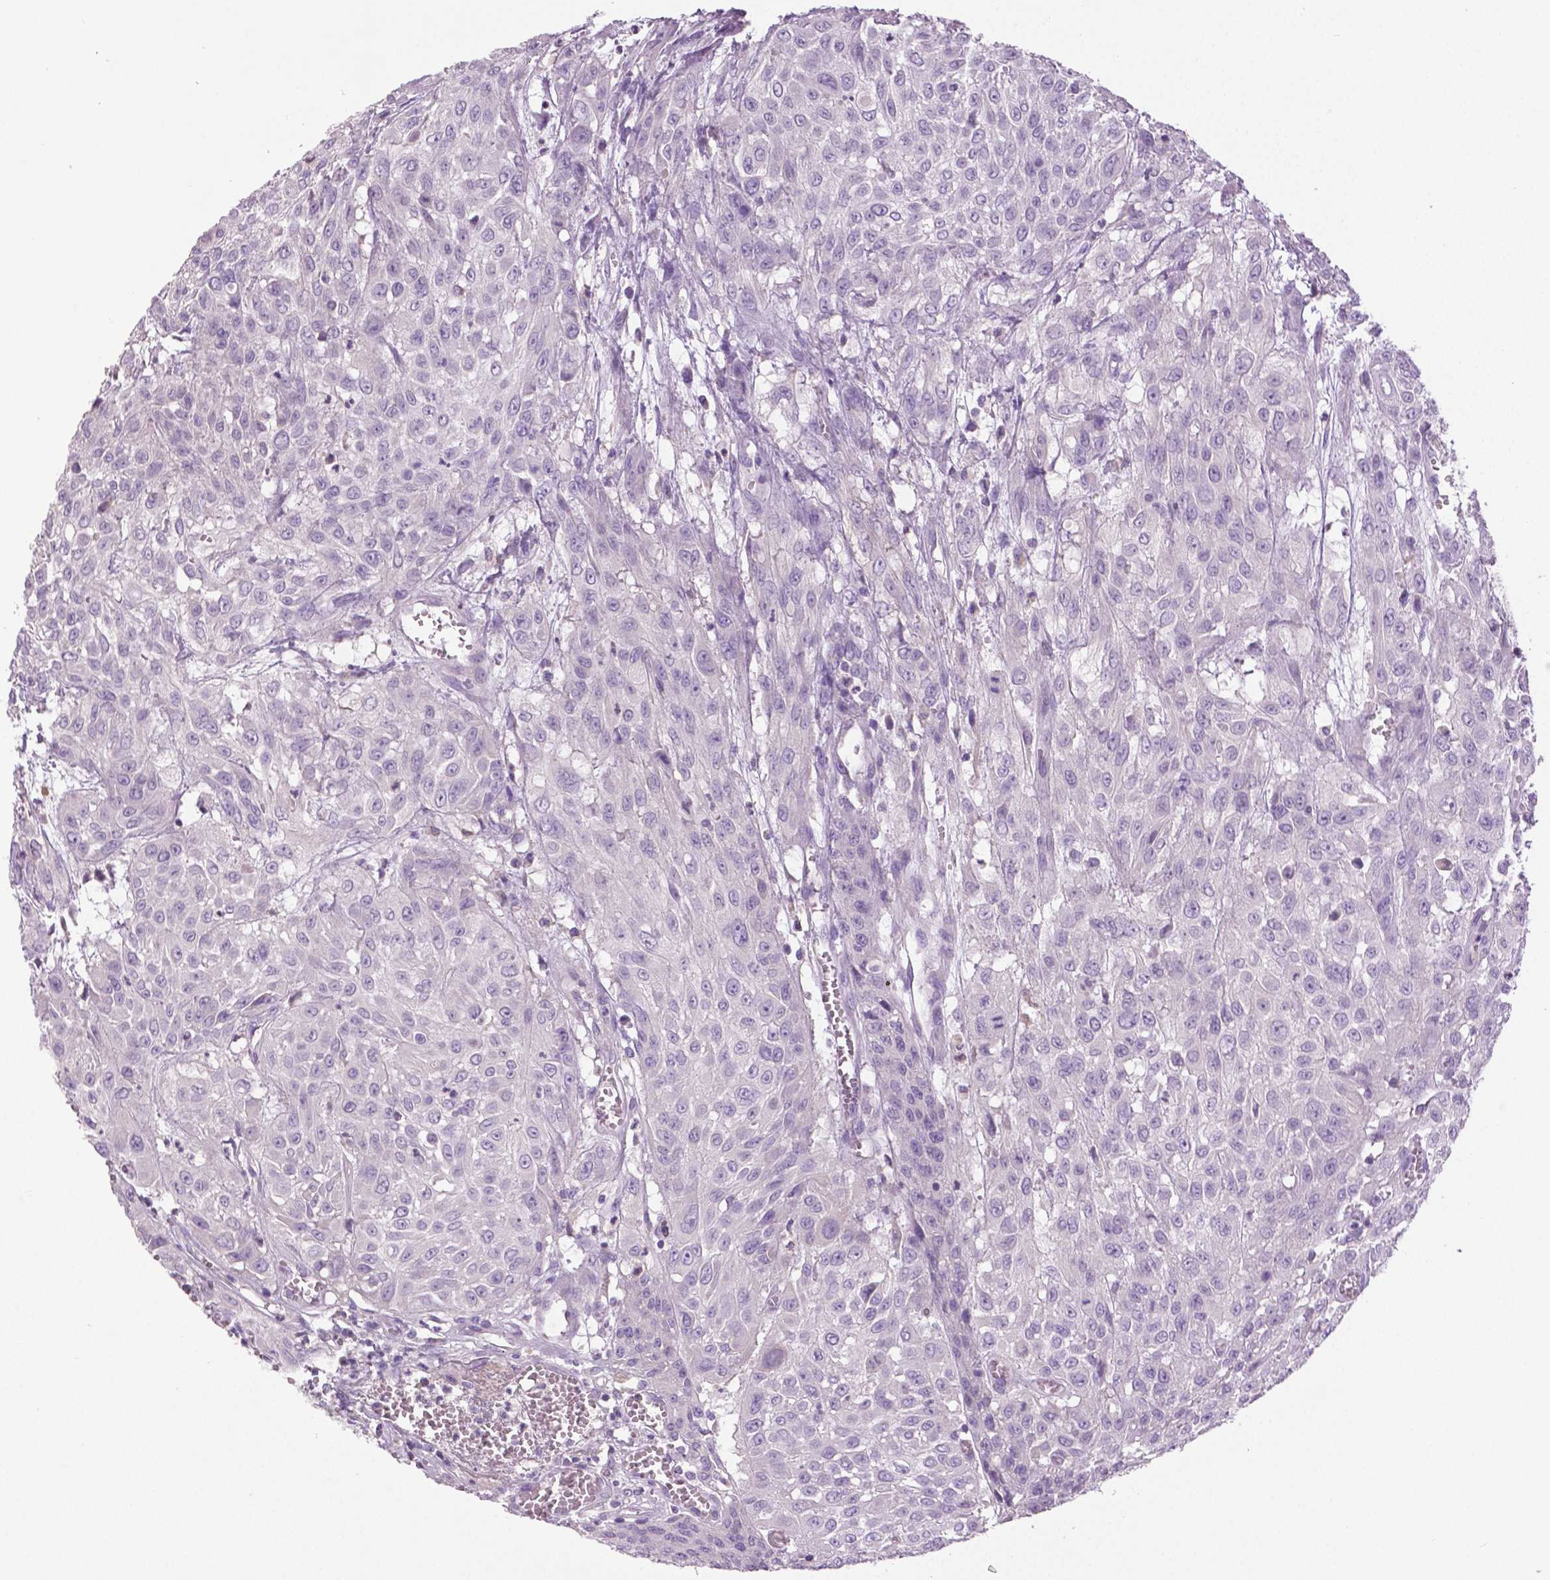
{"staining": {"intensity": "negative", "quantity": "none", "location": "none"}, "tissue": "urothelial cancer", "cell_type": "Tumor cells", "image_type": "cancer", "snomed": [{"axis": "morphology", "description": "Urothelial carcinoma, High grade"}, {"axis": "topography", "description": "Urinary bladder"}], "caption": "This is an immunohistochemistry (IHC) micrograph of human urothelial cancer. There is no expression in tumor cells.", "gene": "DNAH12", "patient": {"sex": "male", "age": 57}}